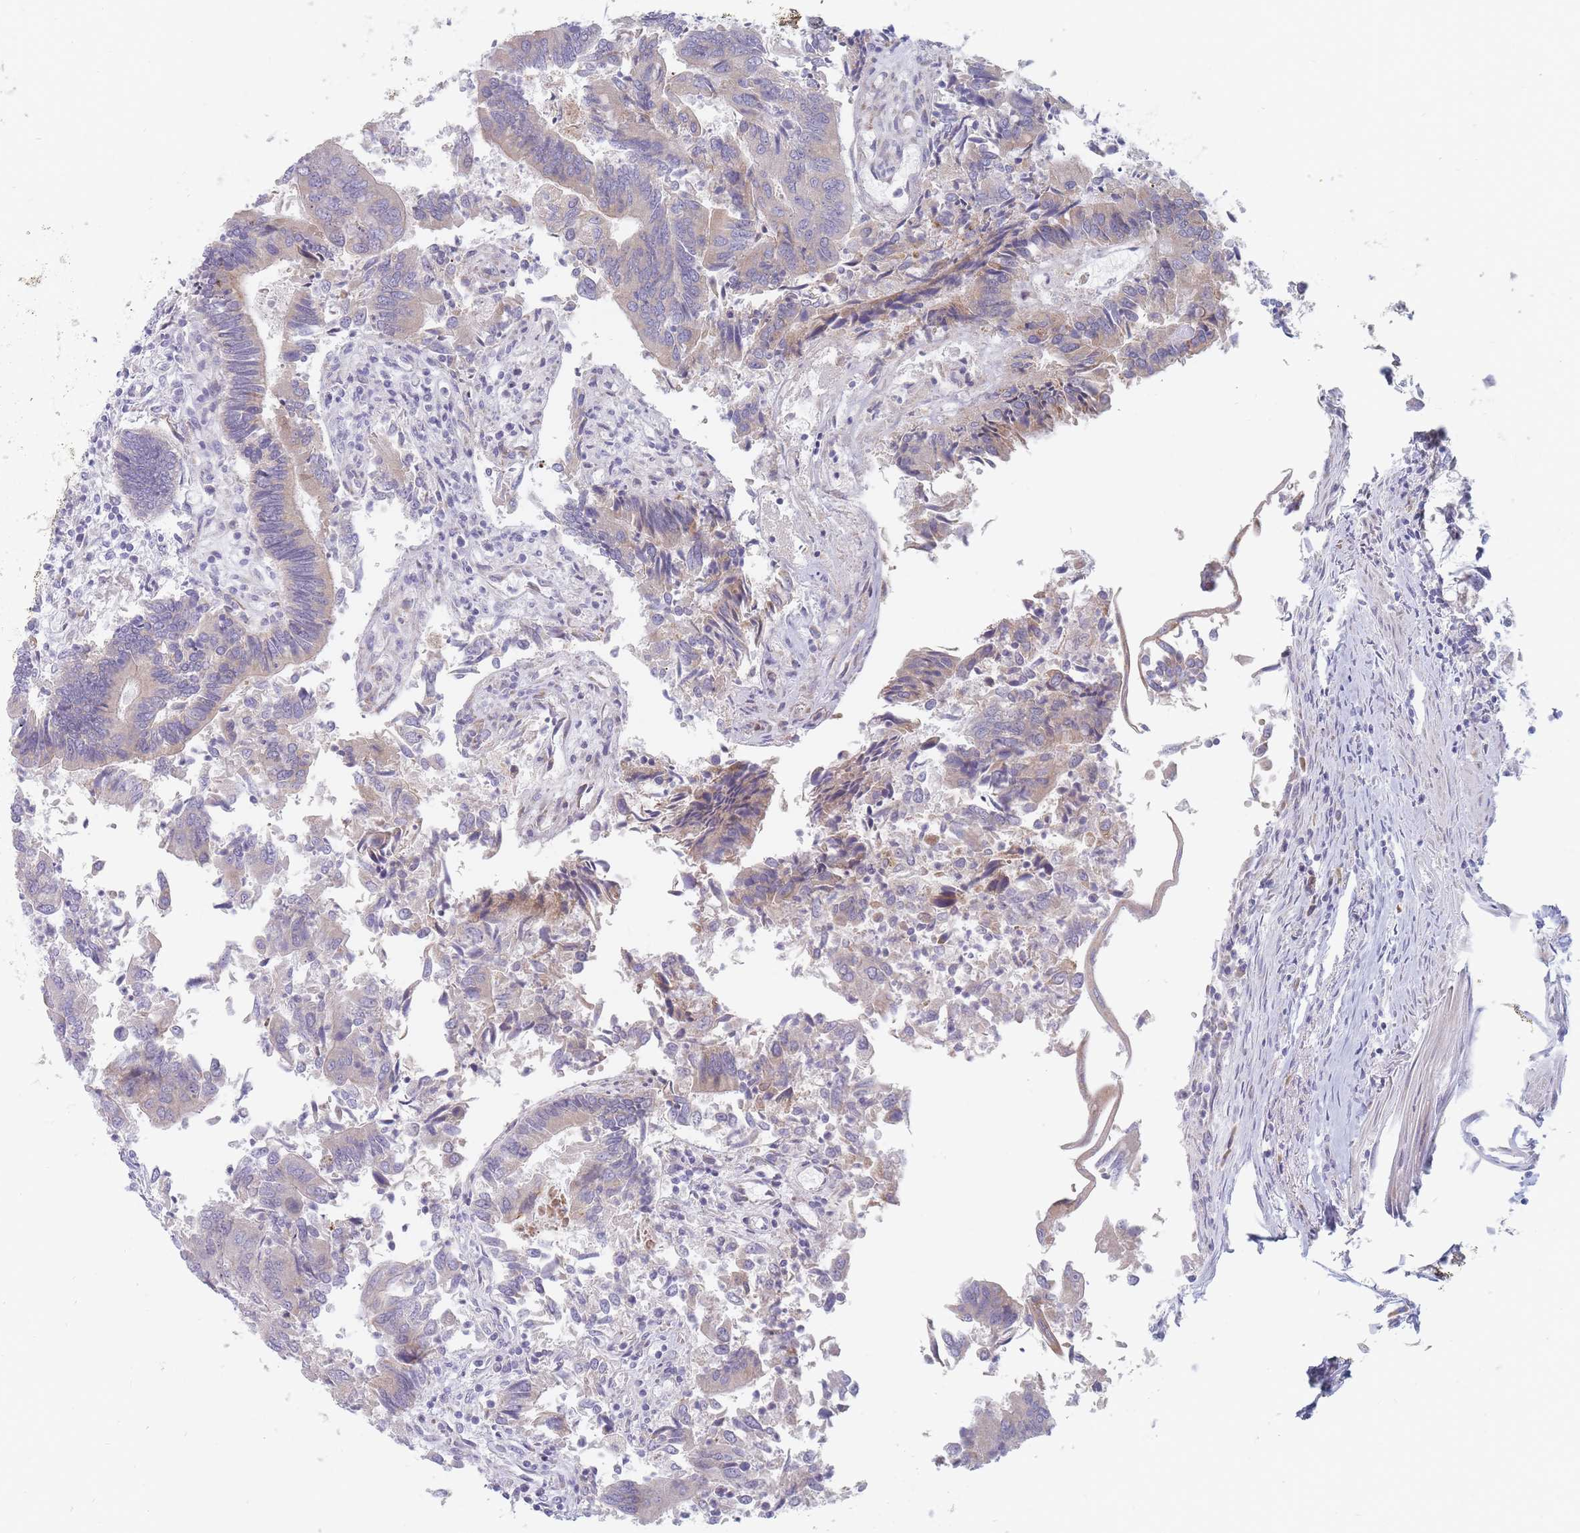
{"staining": {"intensity": "negative", "quantity": "none", "location": "none"}, "tissue": "colorectal cancer", "cell_type": "Tumor cells", "image_type": "cancer", "snomed": [{"axis": "morphology", "description": "Adenocarcinoma, NOS"}, {"axis": "topography", "description": "Colon"}], "caption": "Micrograph shows no significant protein positivity in tumor cells of colorectal adenocarcinoma.", "gene": "SPATS1", "patient": {"sex": "female", "age": 67}}